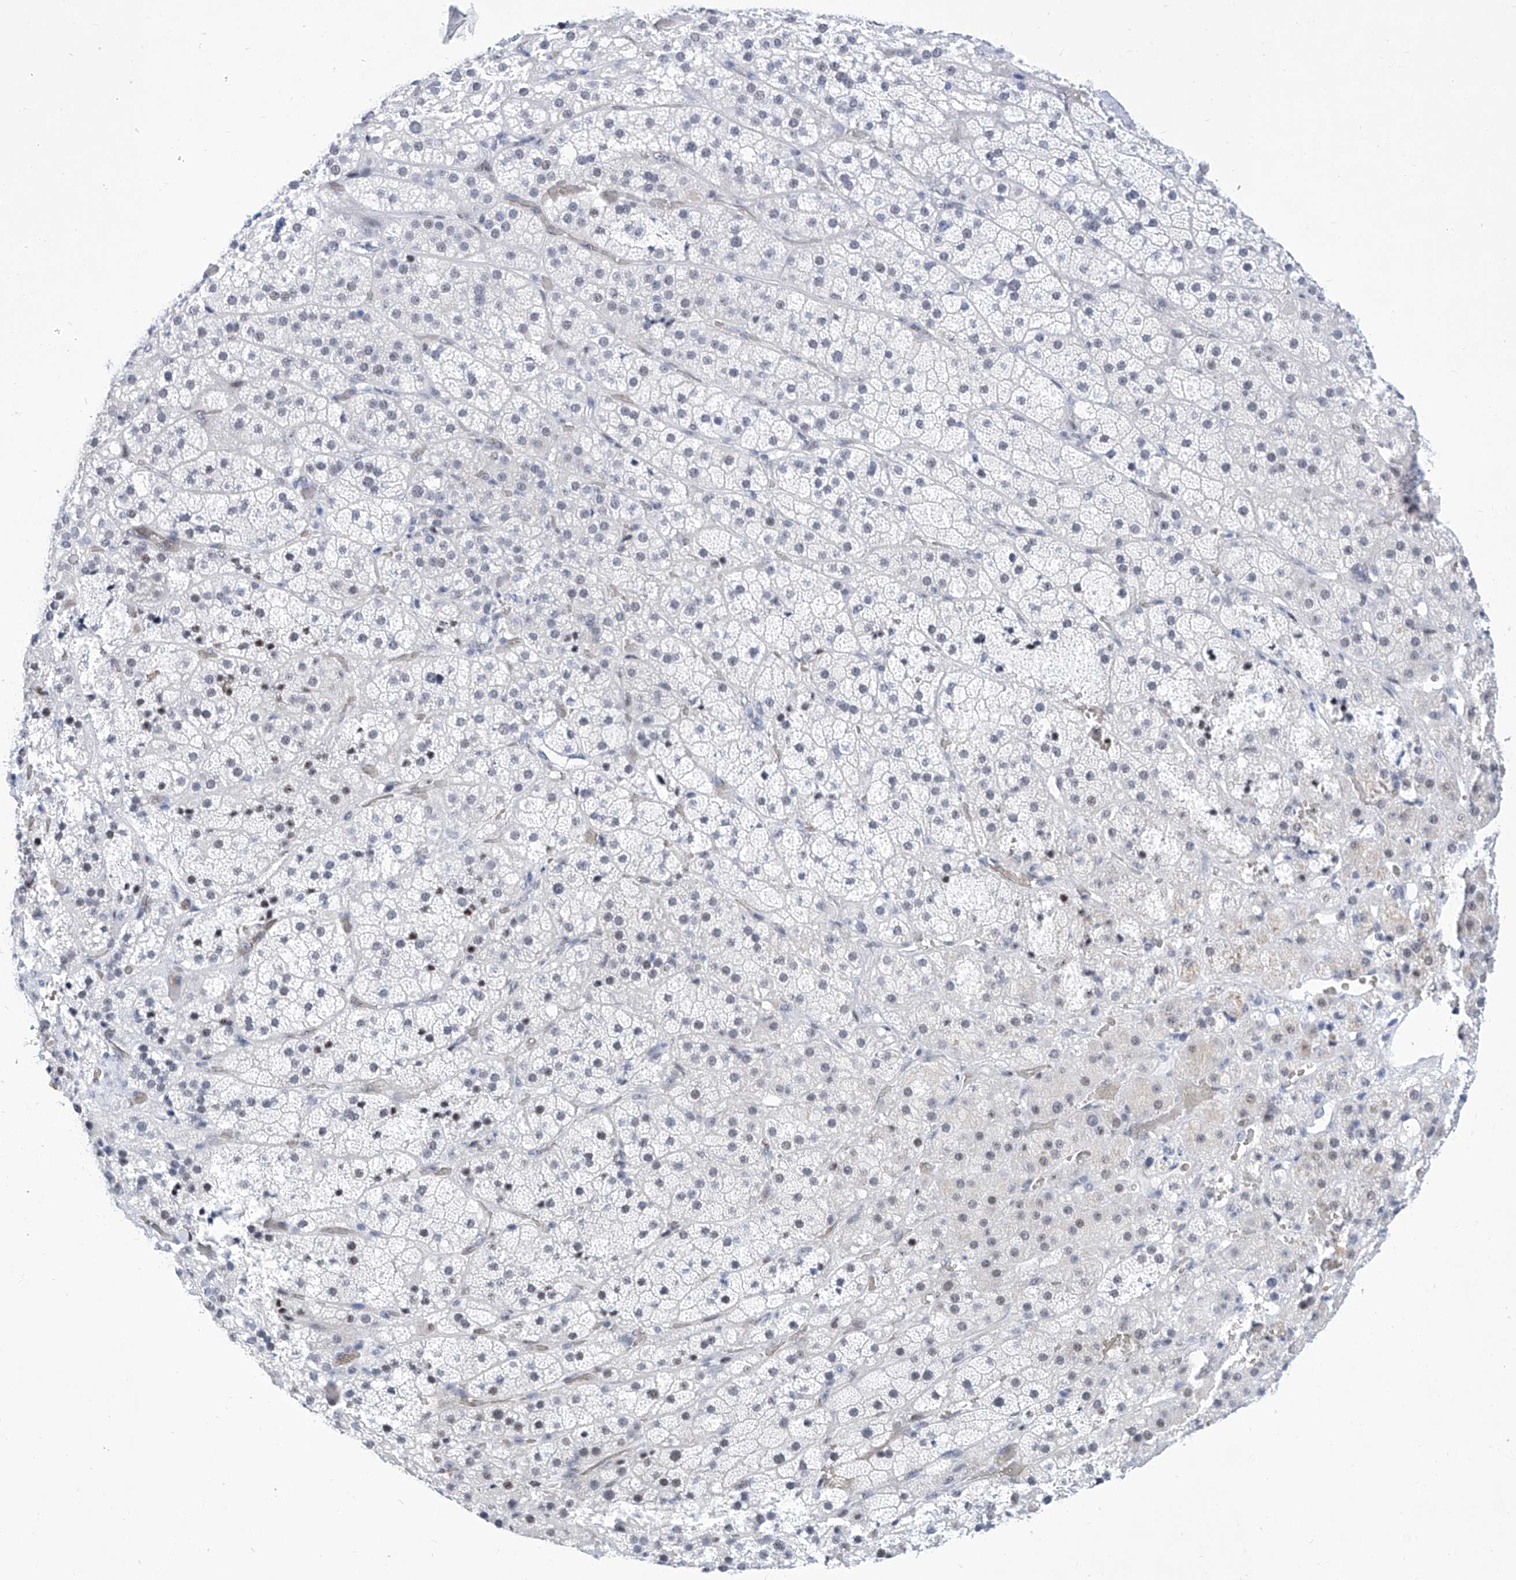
{"staining": {"intensity": "weak", "quantity": "<25%", "location": "nuclear"}, "tissue": "adrenal gland", "cell_type": "Glandular cells", "image_type": "normal", "snomed": [{"axis": "morphology", "description": "Normal tissue, NOS"}, {"axis": "topography", "description": "Adrenal gland"}], "caption": "A high-resolution micrograph shows immunohistochemistry staining of benign adrenal gland, which reveals no significant expression in glandular cells.", "gene": "SART1", "patient": {"sex": "male", "age": 57}}